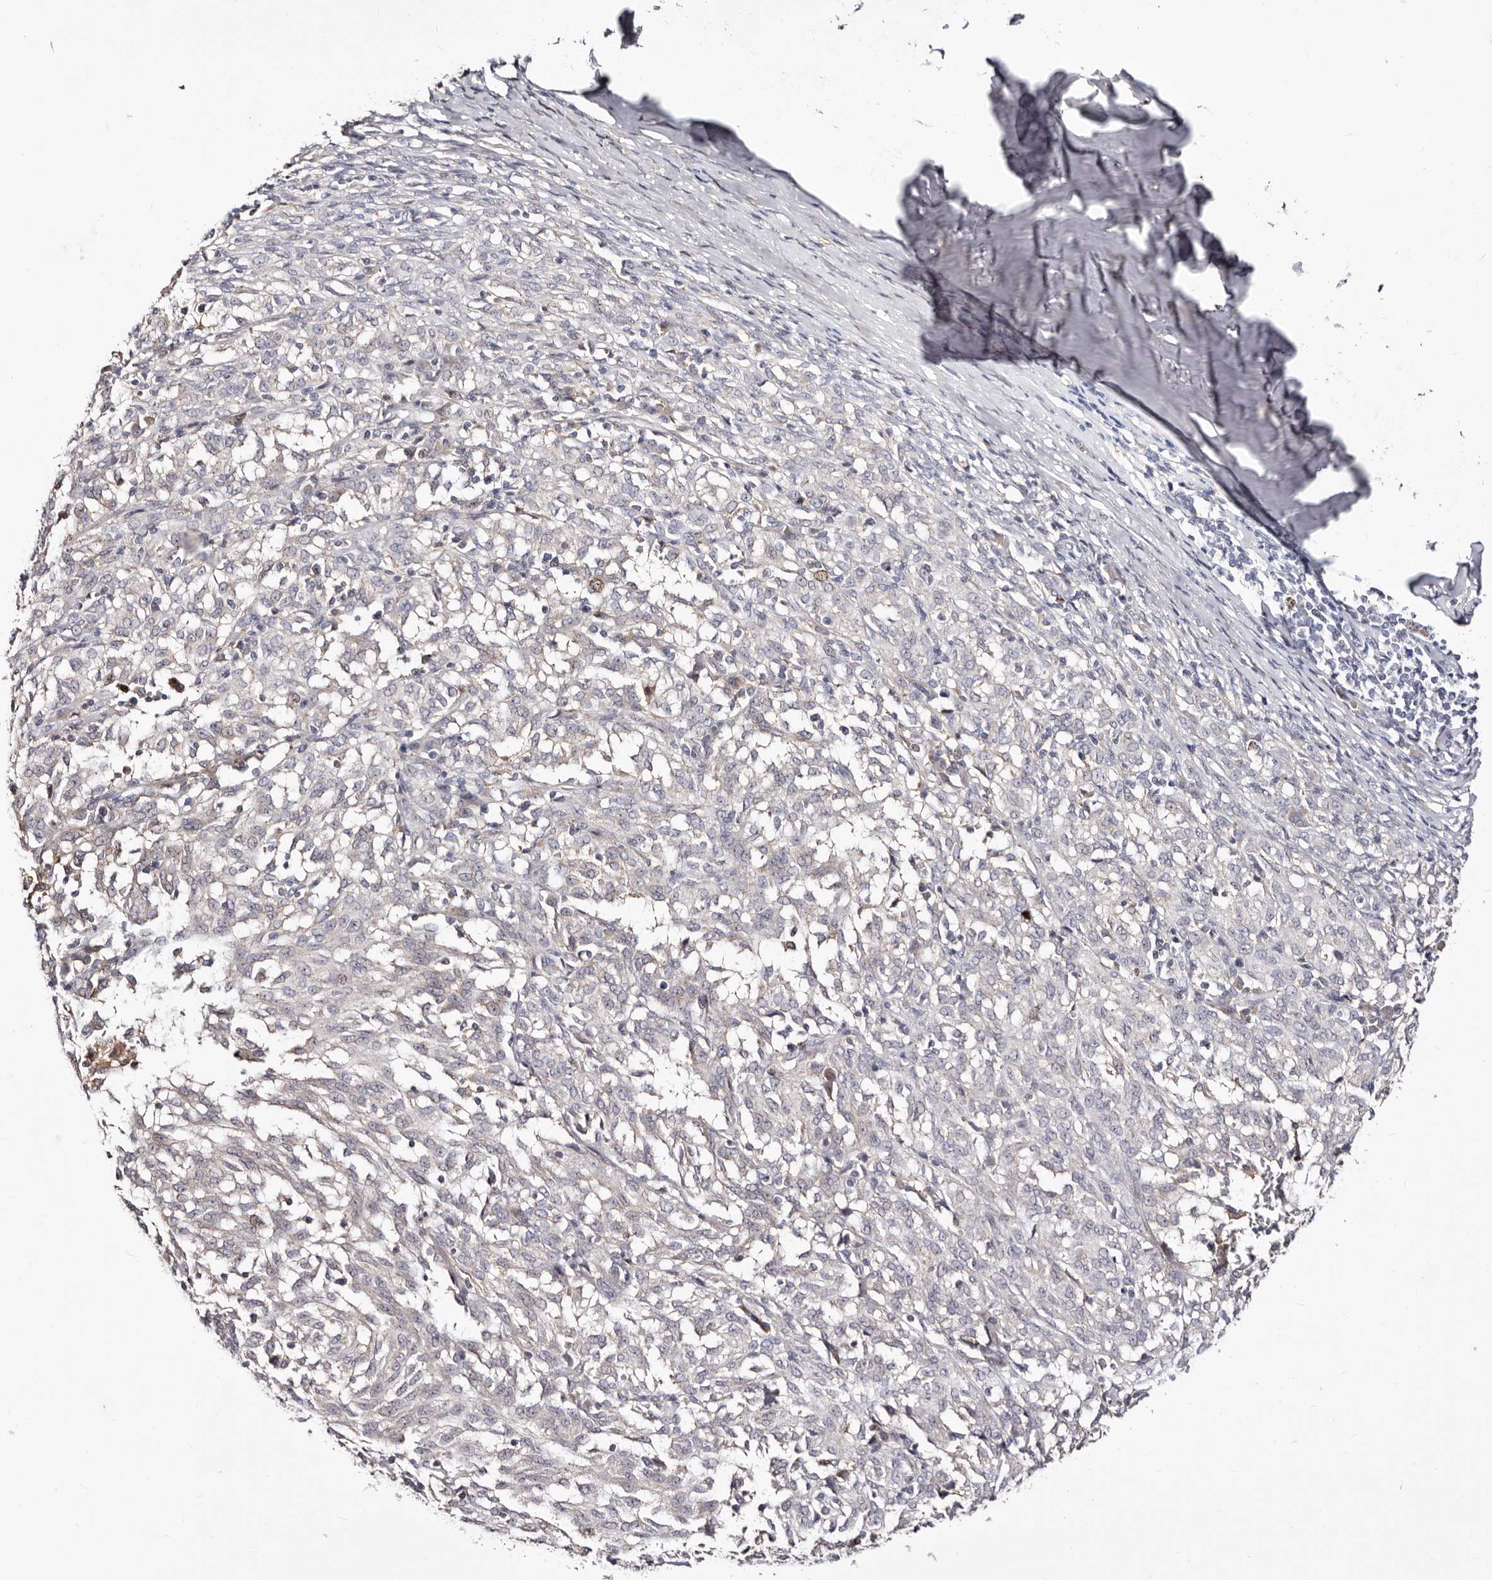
{"staining": {"intensity": "negative", "quantity": "none", "location": "none"}, "tissue": "melanoma", "cell_type": "Tumor cells", "image_type": "cancer", "snomed": [{"axis": "morphology", "description": "Malignant melanoma, NOS"}, {"axis": "topography", "description": "Skin"}], "caption": "IHC of melanoma shows no staining in tumor cells.", "gene": "CDCA8", "patient": {"sex": "female", "age": 72}}